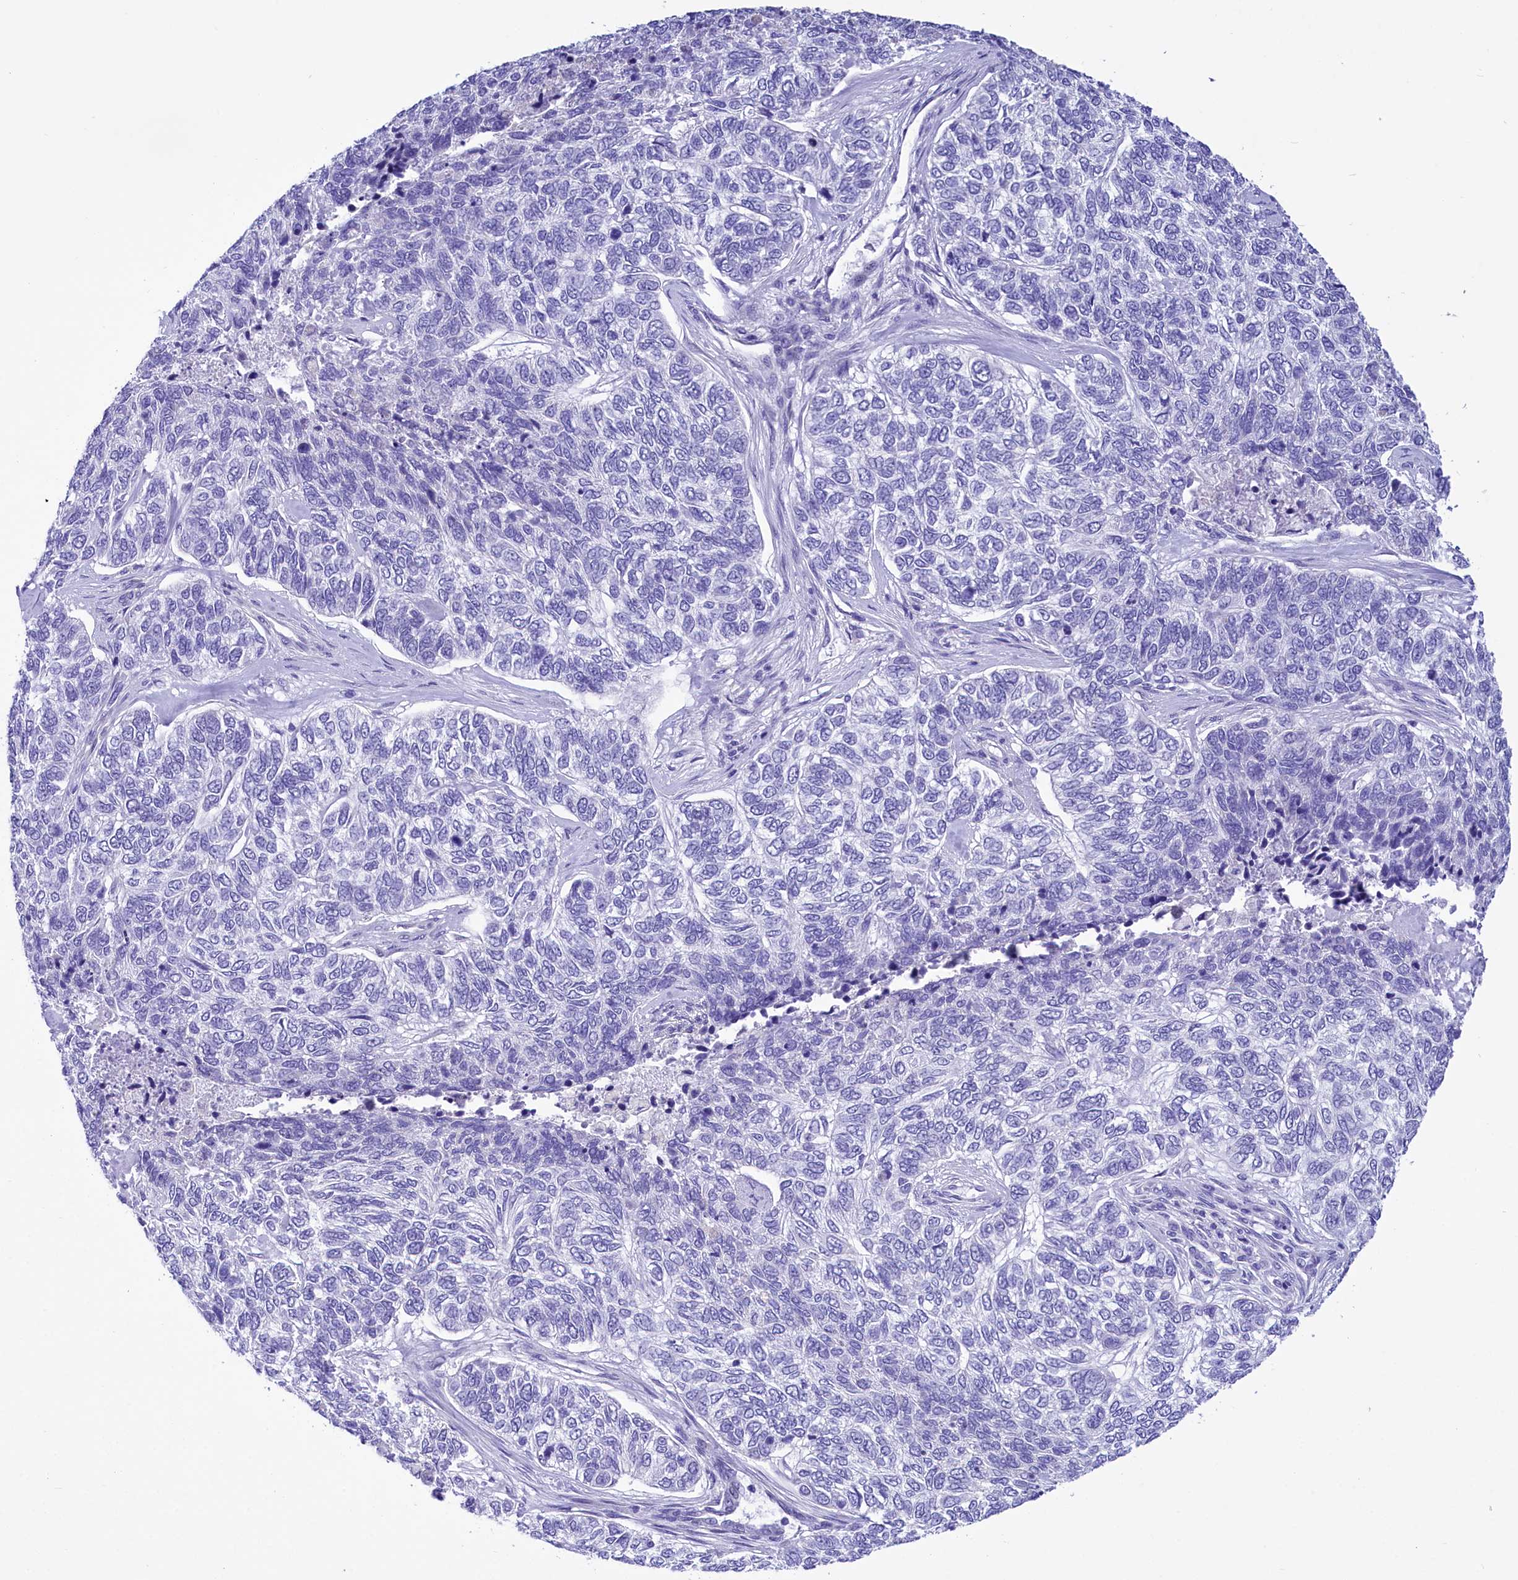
{"staining": {"intensity": "negative", "quantity": "none", "location": "none"}, "tissue": "skin cancer", "cell_type": "Tumor cells", "image_type": "cancer", "snomed": [{"axis": "morphology", "description": "Basal cell carcinoma"}, {"axis": "topography", "description": "Skin"}], "caption": "A photomicrograph of skin cancer (basal cell carcinoma) stained for a protein exhibits no brown staining in tumor cells.", "gene": "TTC36", "patient": {"sex": "female", "age": 65}}